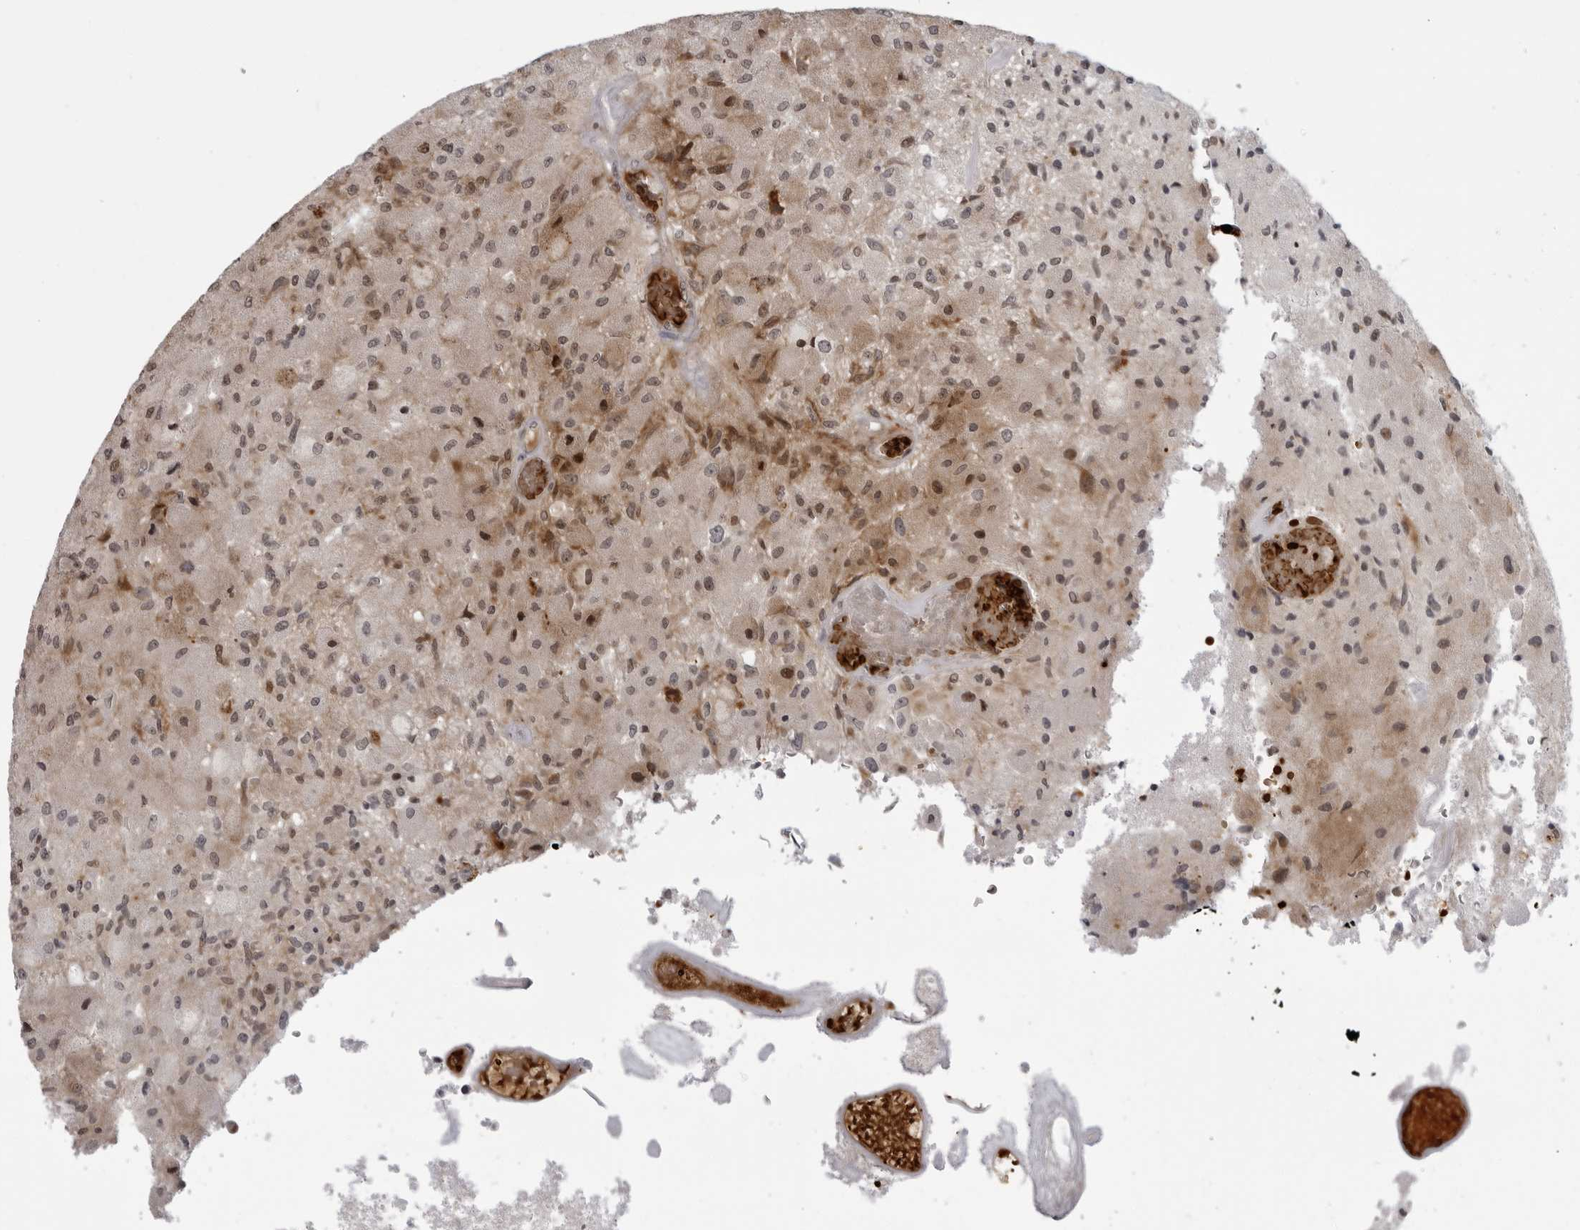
{"staining": {"intensity": "weak", "quantity": "25%-75%", "location": "cytoplasmic/membranous"}, "tissue": "glioma", "cell_type": "Tumor cells", "image_type": "cancer", "snomed": [{"axis": "morphology", "description": "Normal tissue, NOS"}, {"axis": "morphology", "description": "Glioma, malignant, High grade"}, {"axis": "topography", "description": "Cerebral cortex"}], "caption": "High-grade glioma (malignant) tissue displays weak cytoplasmic/membranous expression in approximately 25%-75% of tumor cells (Stains: DAB (3,3'-diaminobenzidine) in brown, nuclei in blue, Microscopy: brightfield microscopy at high magnification).", "gene": "THOP1", "patient": {"sex": "male", "age": 77}}